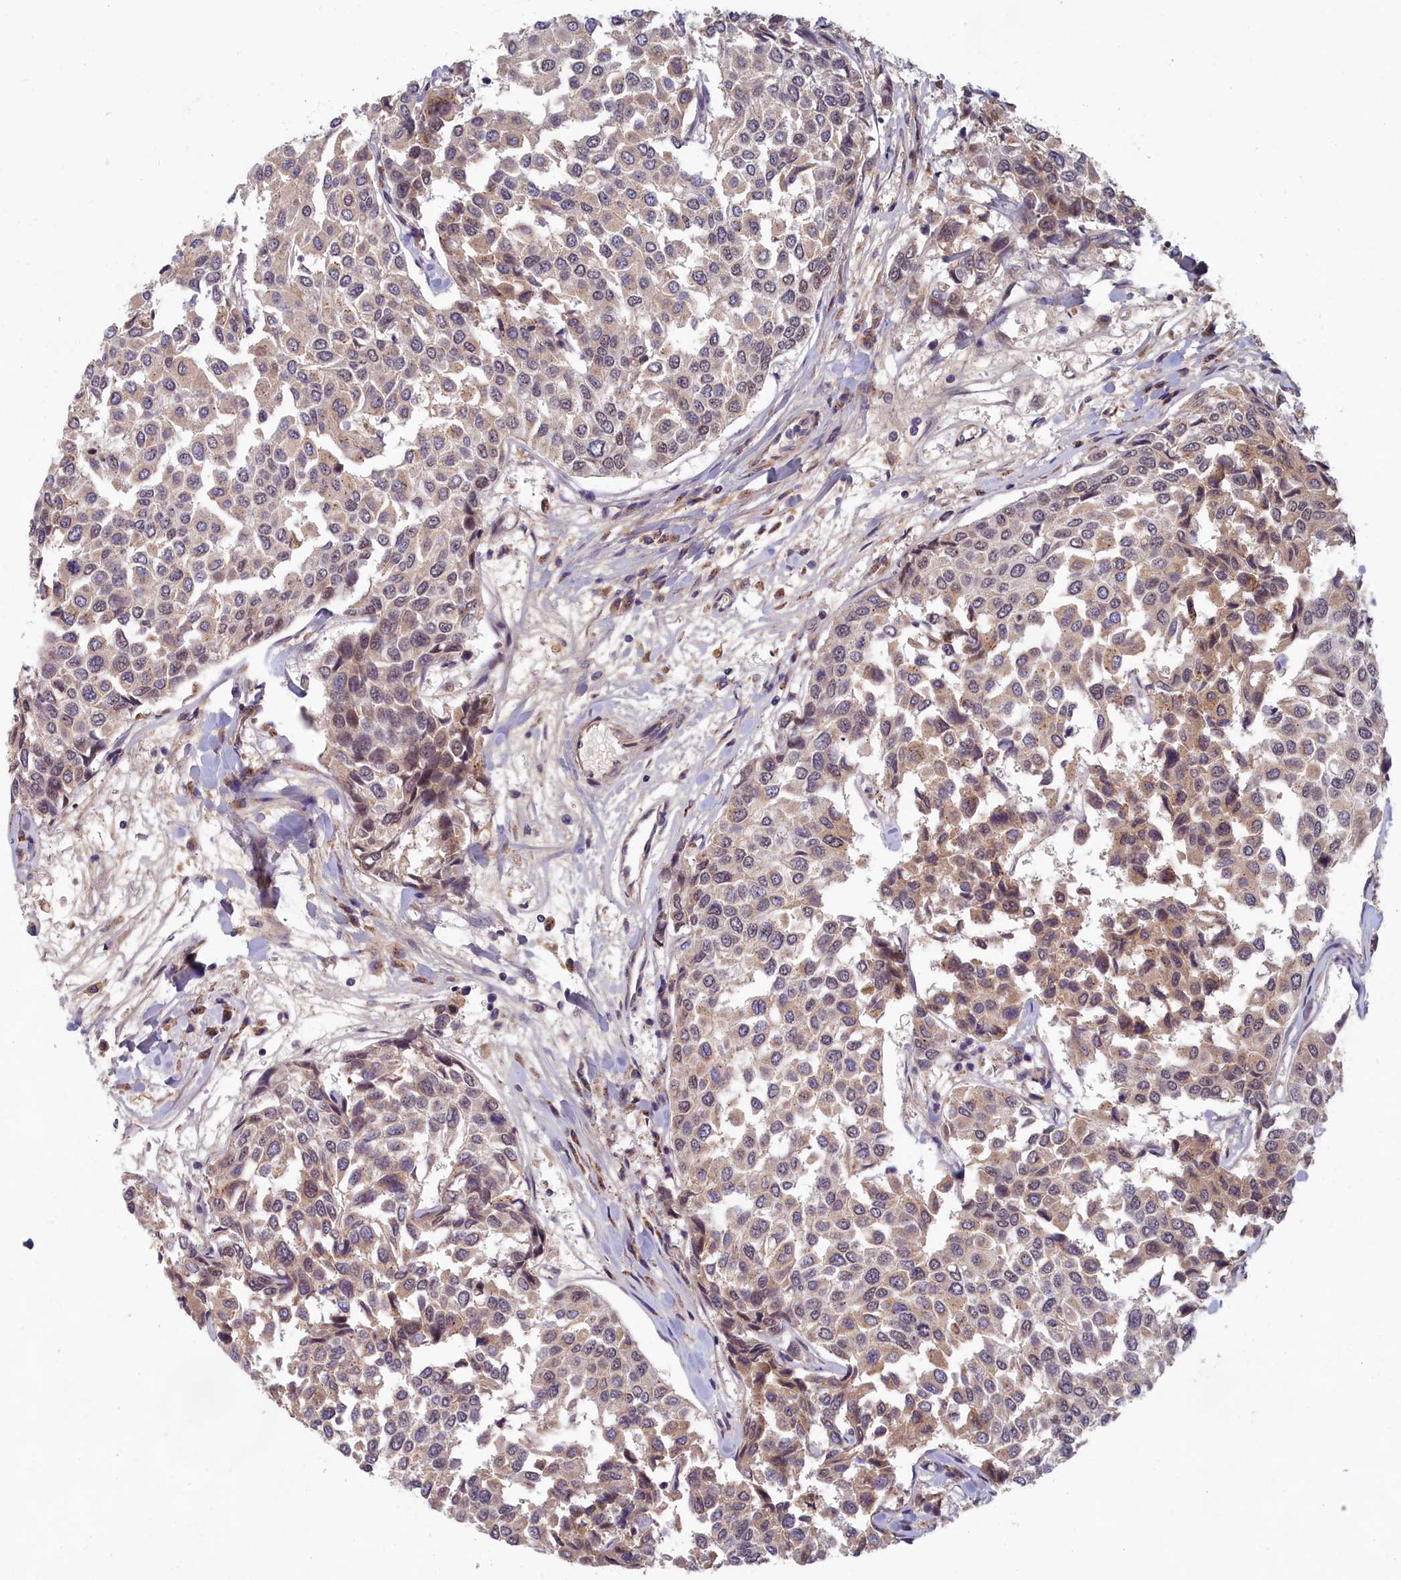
{"staining": {"intensity": "weak", "quantity": ">75%", "location": "cytoplasmic/membranous"}, "tissue": "breast cancer", "cell_type": "Tumor cells", "image_type": "cancer", "snomed": [{"axis": "morphology", "description": "Duct carcinoma"}, {"axis": "topography", "description": "Breast"}], "caption": "Tumor cells reveal low levels of weak cytoplasmic/membranous expression in approximately >75% of cells in human breast infiltrating ductal carcinoma.", "gene": "EARS2", "patient": {"sex": "female", "age": 55}}